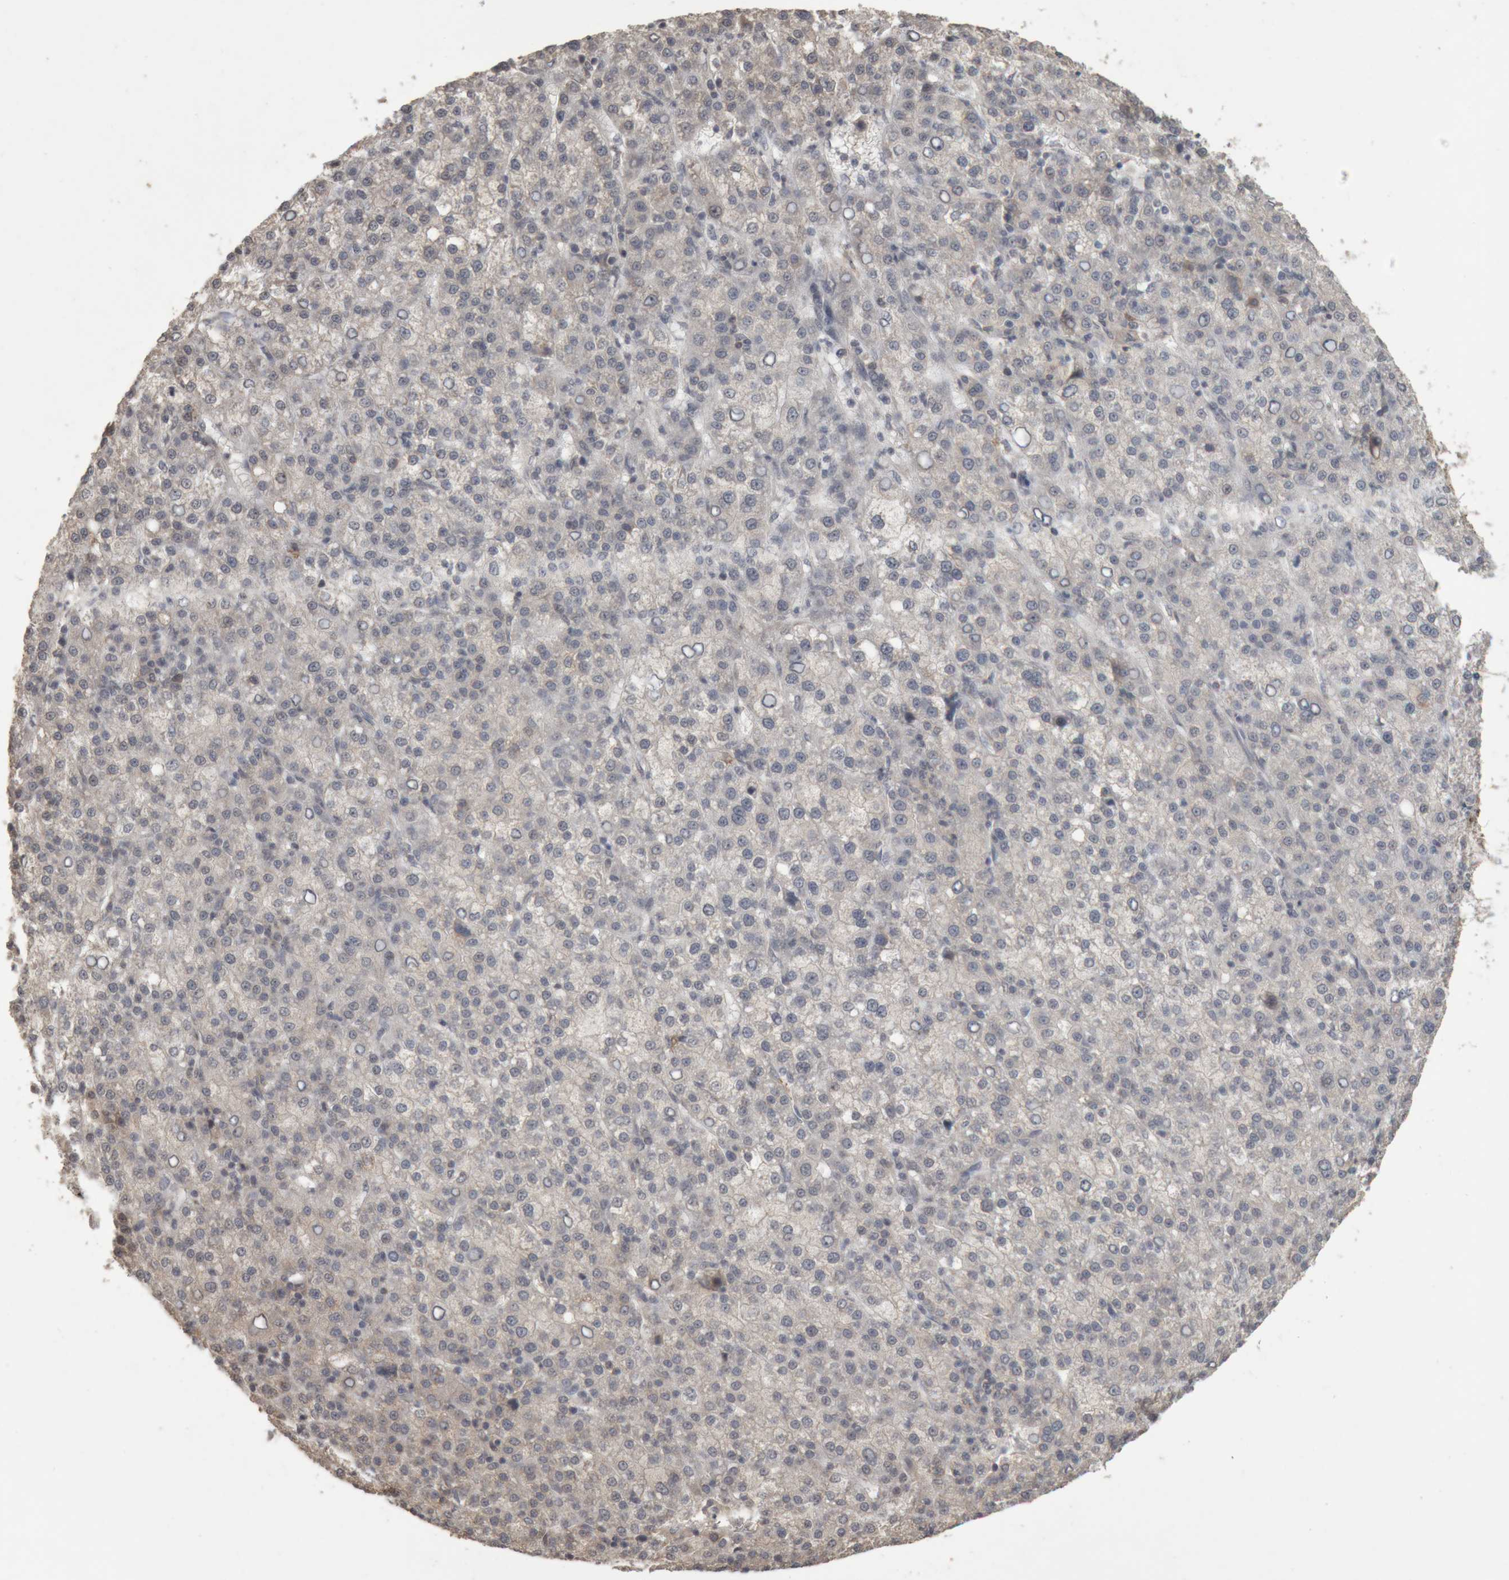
{"staining": {"intensity": "negative", "quantity": "none", "location": "none"}, "tissue": "liver cancer", "cell_type": "Tumor cells", "image_type": "cancer", "snomed": [{"axis": "morphology", "description": "Carcinoma, Hepatocellular, NOS"}, {"axis": "topography", "description": "Liver"}], "caption": "Immunohistochemistry of human liver cancer (hepatocellular carcinoma) exhibits no positivity in tumor cells.", "gene": "MEP1A", "patient": {"sex": "female", "age": 58}}